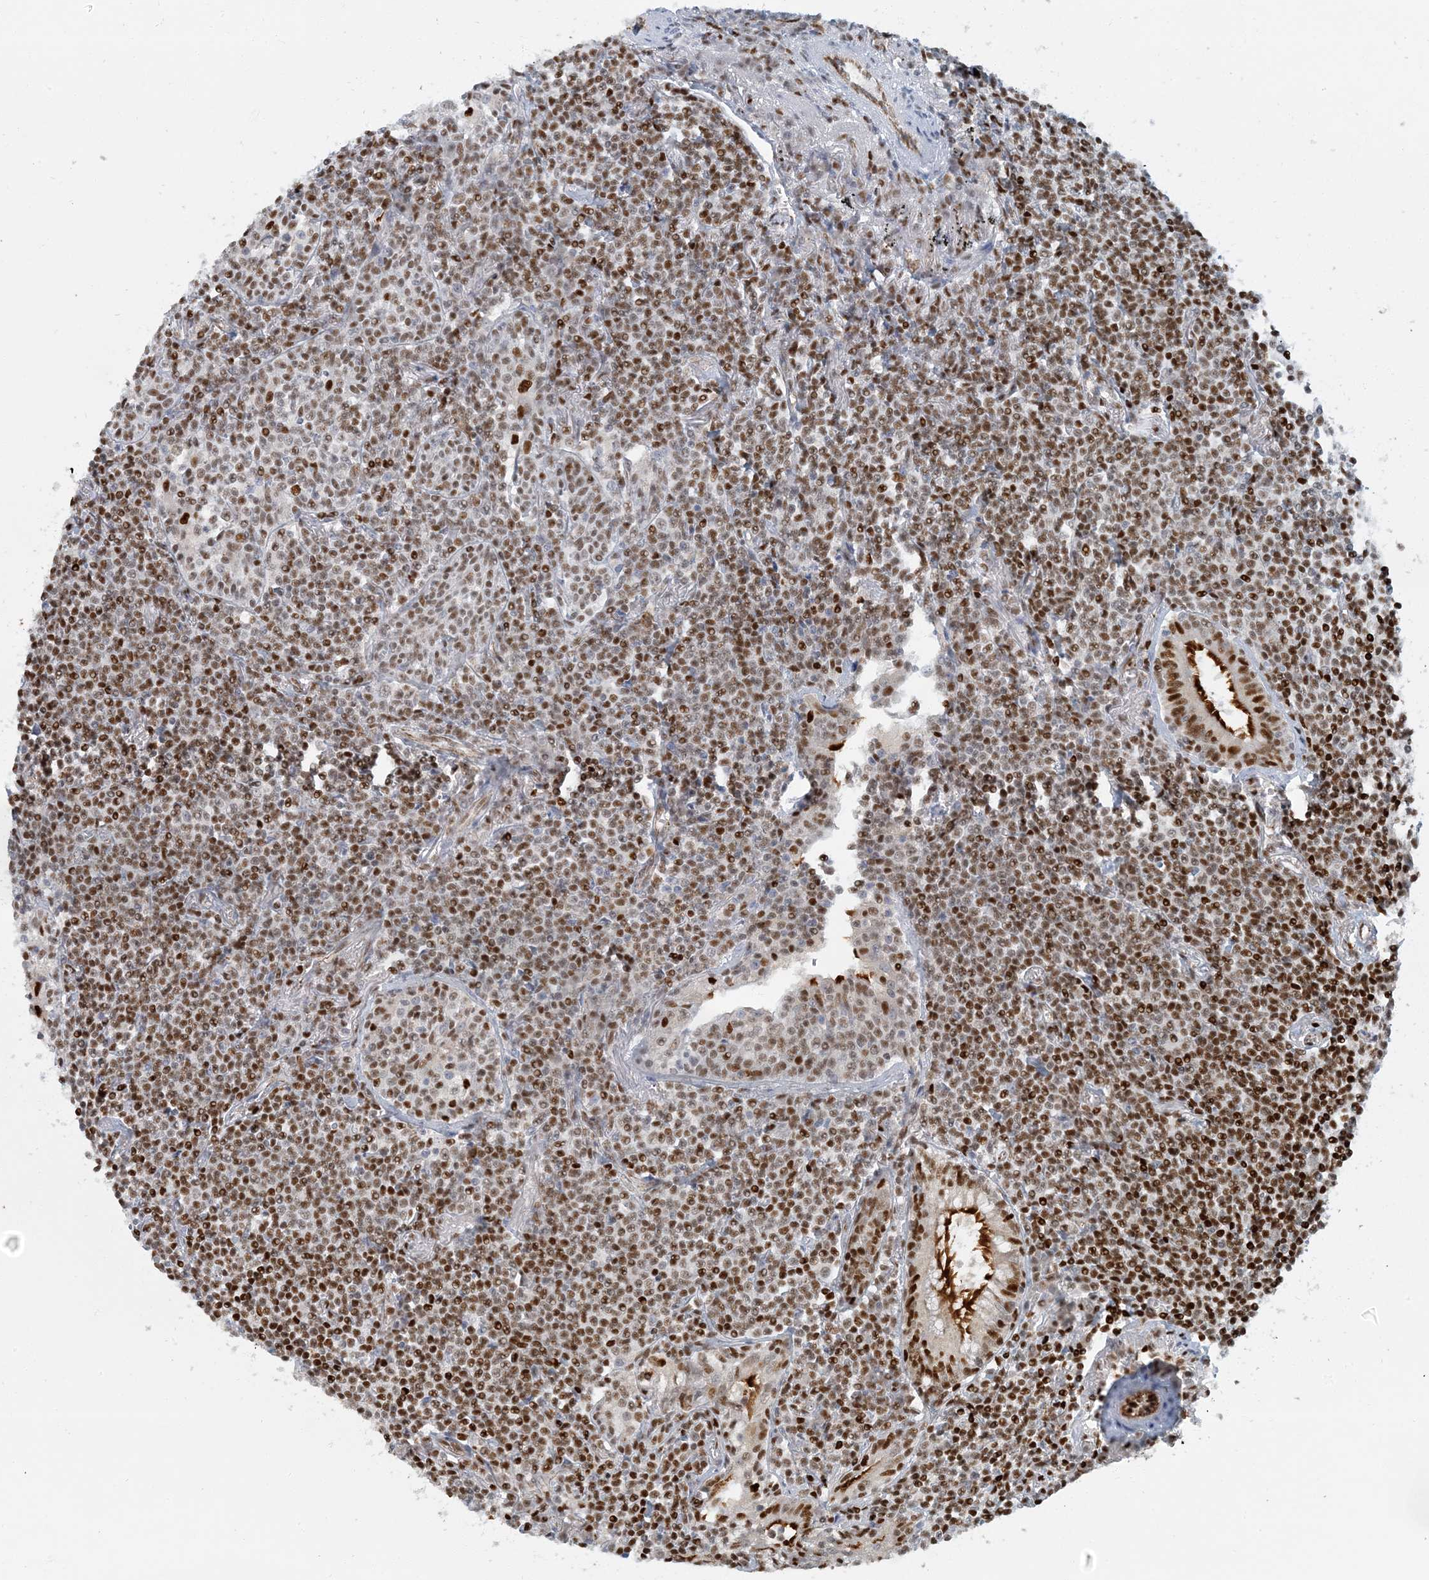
{"staining": {"intensity": "moderate", "quantity": ">75%", "location": "nuclear"}, "tissue": "lymphoma", "cell_type": "Tumor cells", "image_type": "cancer", "snomed": [{"axis": "morphology", "description": "Malignant lymphoma, non-Hodgkin's type, Low grade"}, {"axis": "topography", "description": "Lung"}], "caption": "The micrograph displays immunohistochemical staining of lymphoma. There is moderate nuclear expression is identified in about >75% of tumor cells.", "gene": "AK9", "patient": {"sex": "female", "age": 71}}